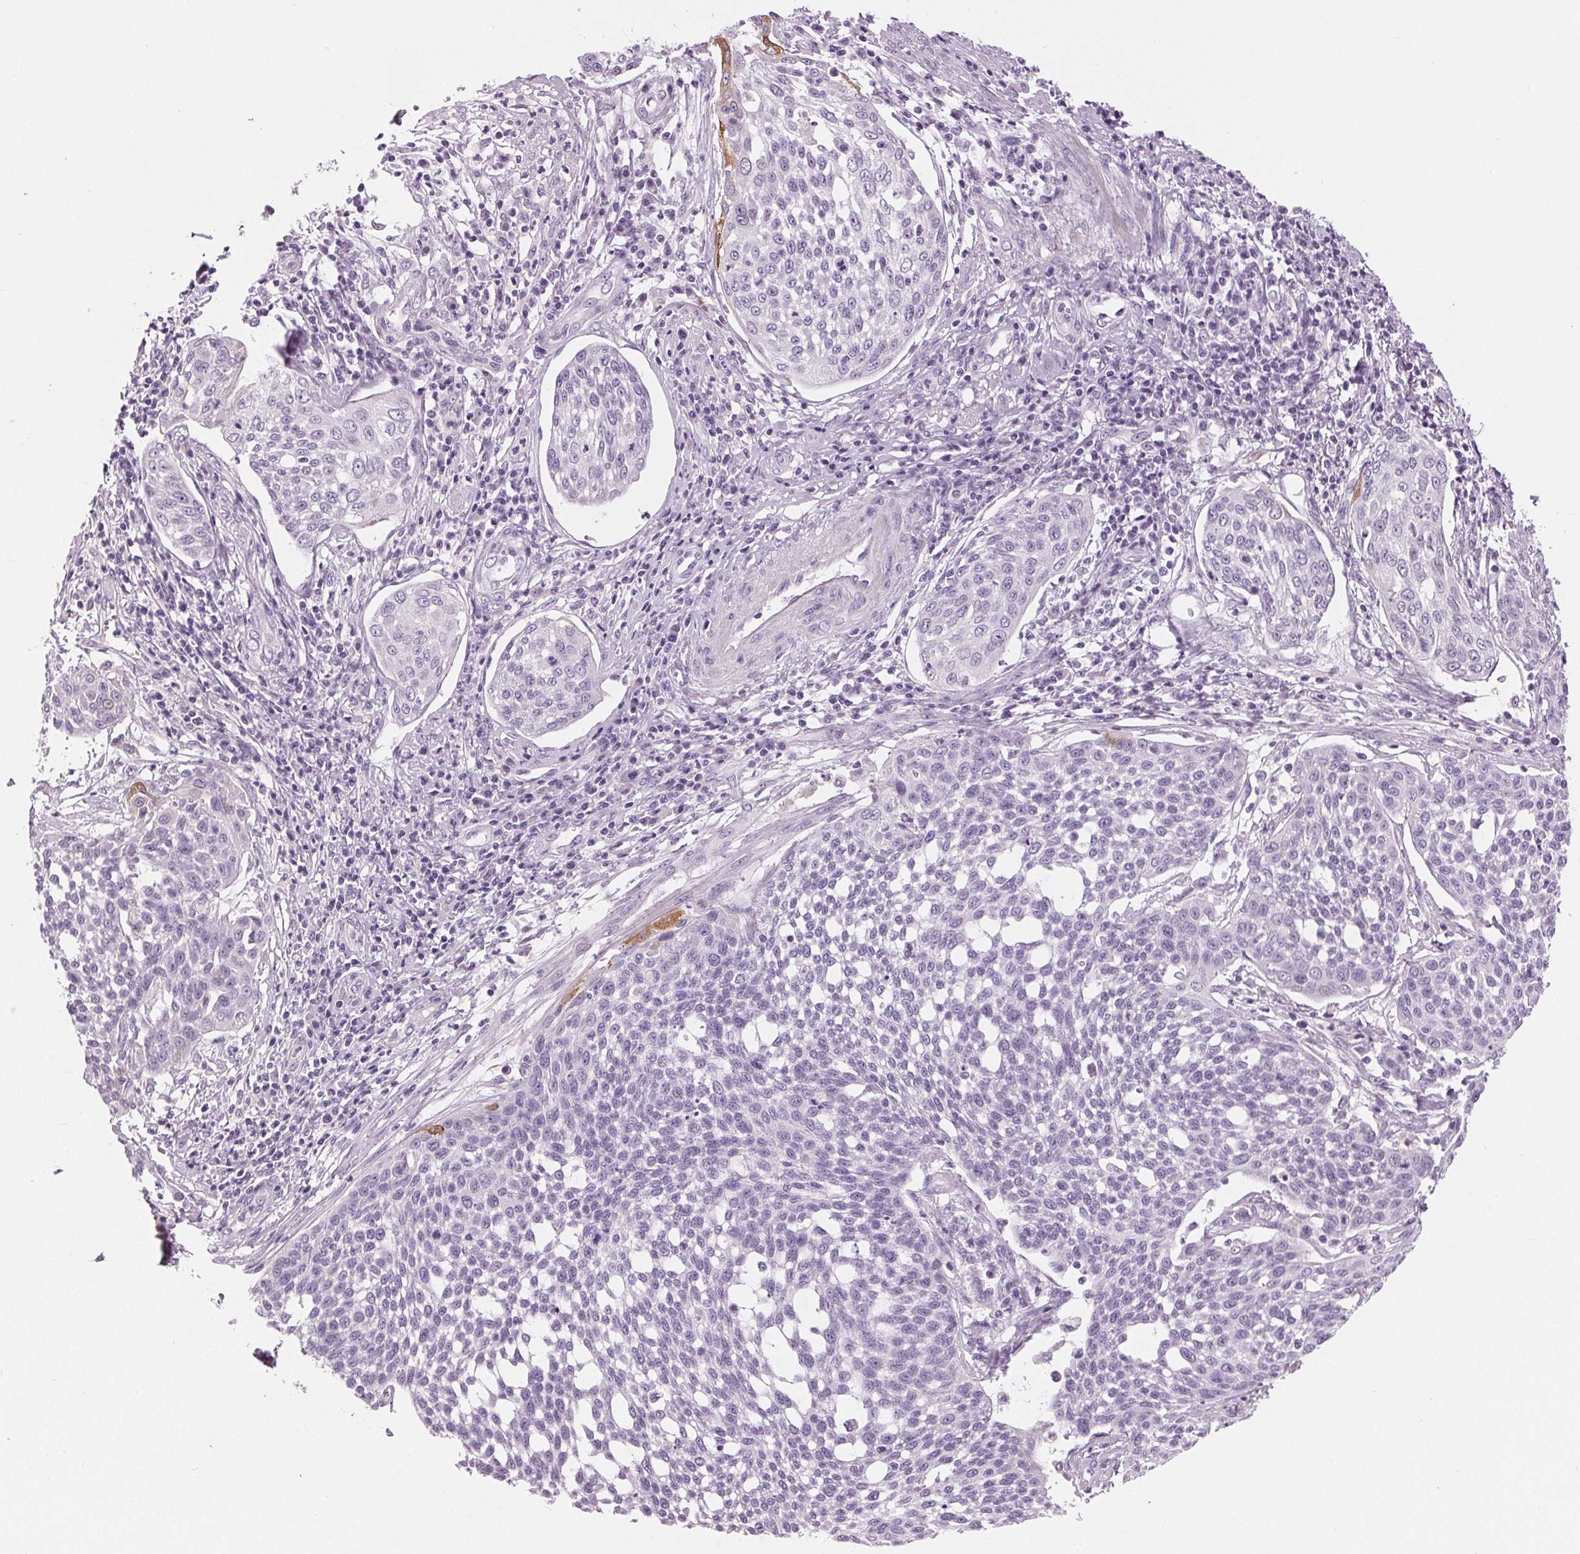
{"staining": {"intensity": "negative", "quantity": "none", "location": "none"}, "tissue": "cervical cancer", "cell_type": "Tumor cells", "image_type": "cancer", "snomed": [{"axis": "morphology", "description": "Squamous cell carcinoma, NOS"}, {"axis": "topography", "description": "Cervix"}], "caption": "This is a photomicrograph of immunohistochemistry (IHC) staining of squamous cell carcinoma (cervical), which shows no positivity in tumor cells. (IHC, brightfield microscopy, high magnification).", "gene": "MISP", "patient": {"sex": "female", "age": 34}}